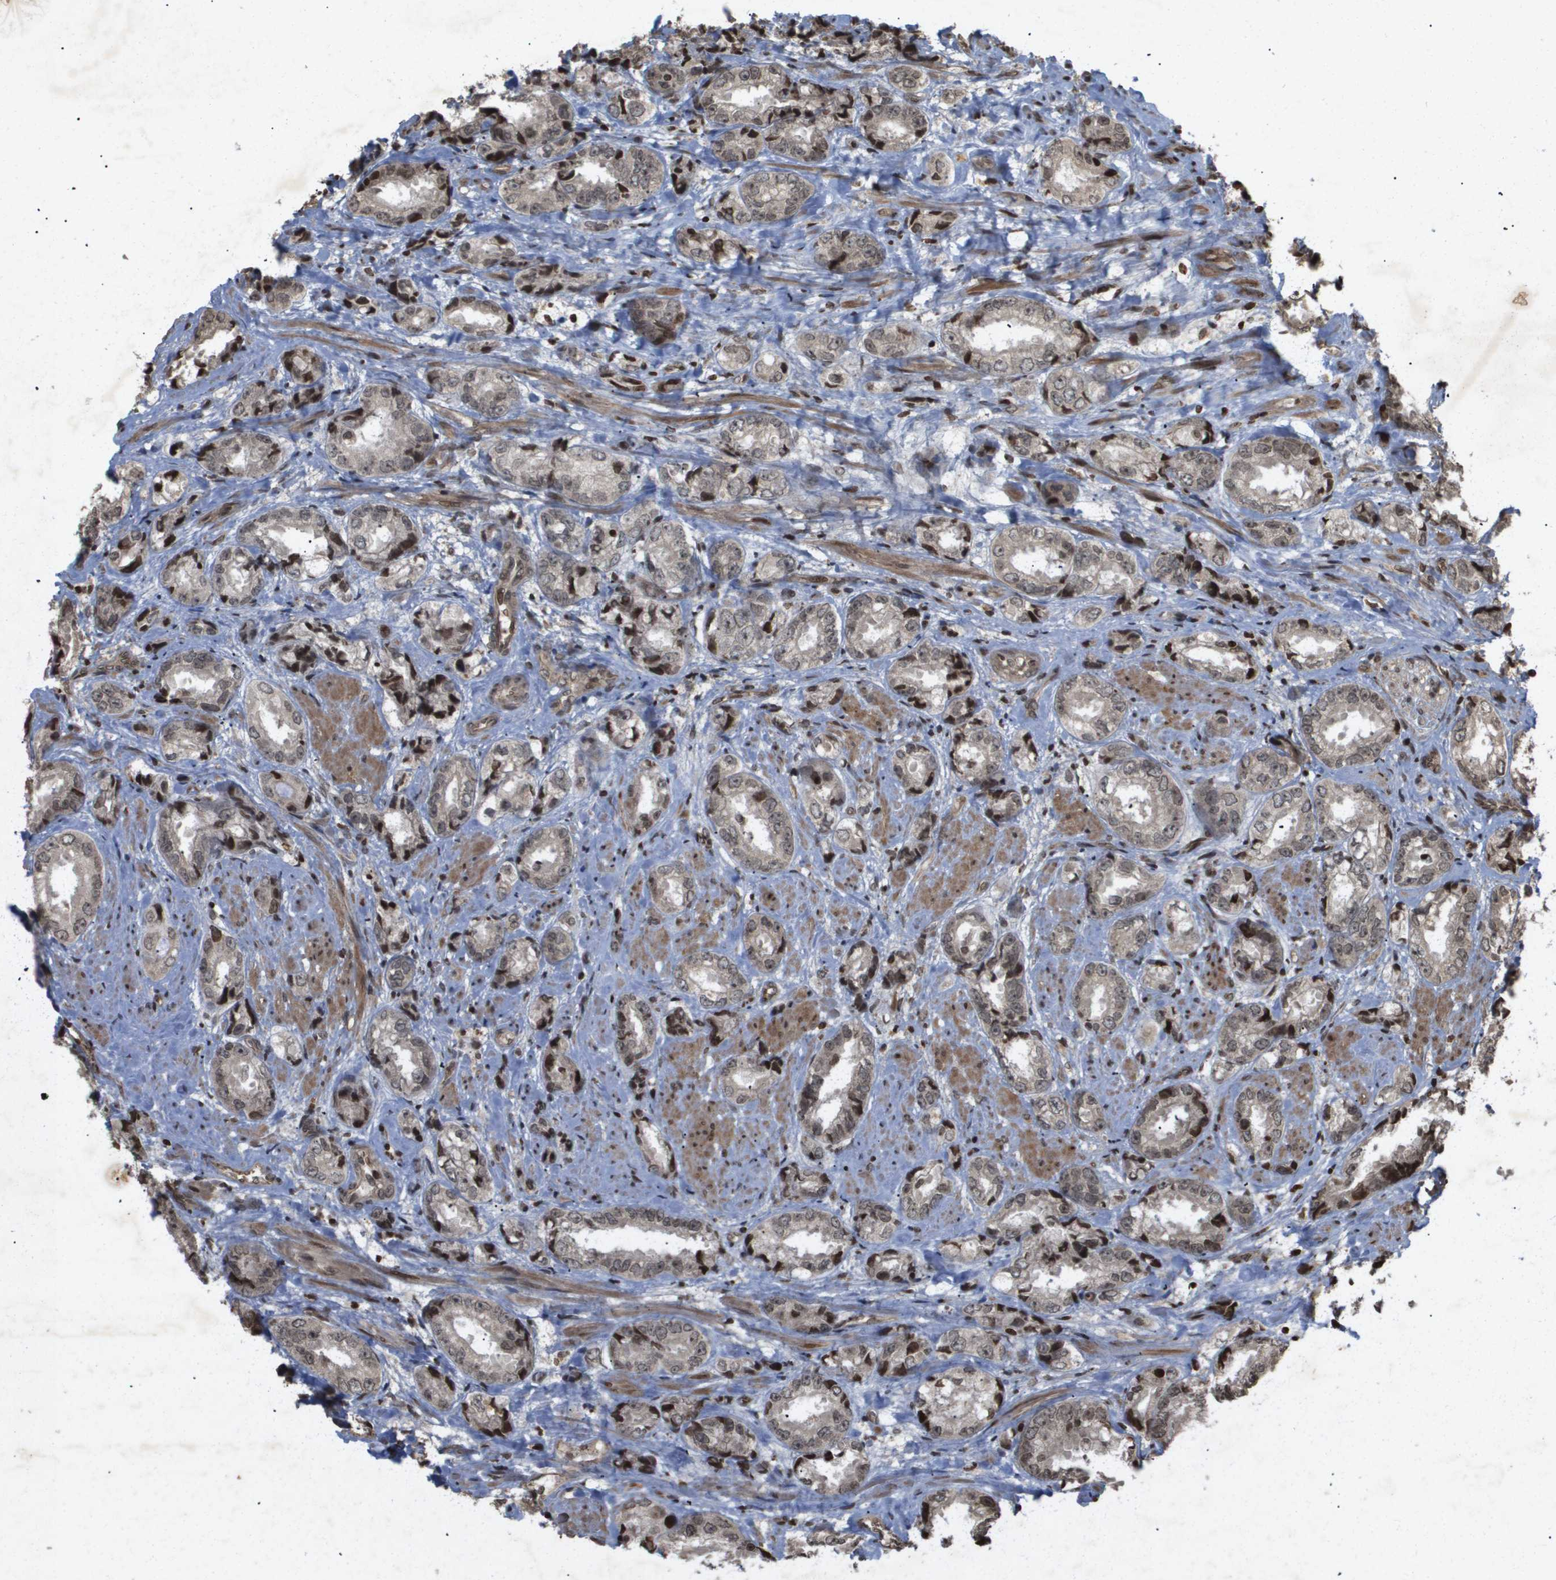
{"staining": {"intensity": "strong", "quantity": "<25%", "location": "nuclear"}, "tissue": "prostate cancer", "cell_type": "Tumor cells", "image_type": "cancer", "snomed": [{"axis": "morphology", "description": "Adenocarcinoma, High grade"}, {"axis": "topography", "description": "Prostate"}], "caption": "The histopathology image reveals immunohistochemical staining of prostate cancer (adenocarcinoma (high-grade)). There is strong nuclear staining is seen in approximately <25% of tumor cells.", "gene": "HSPA6", "patient": {"sex": "male", "age": 61}}